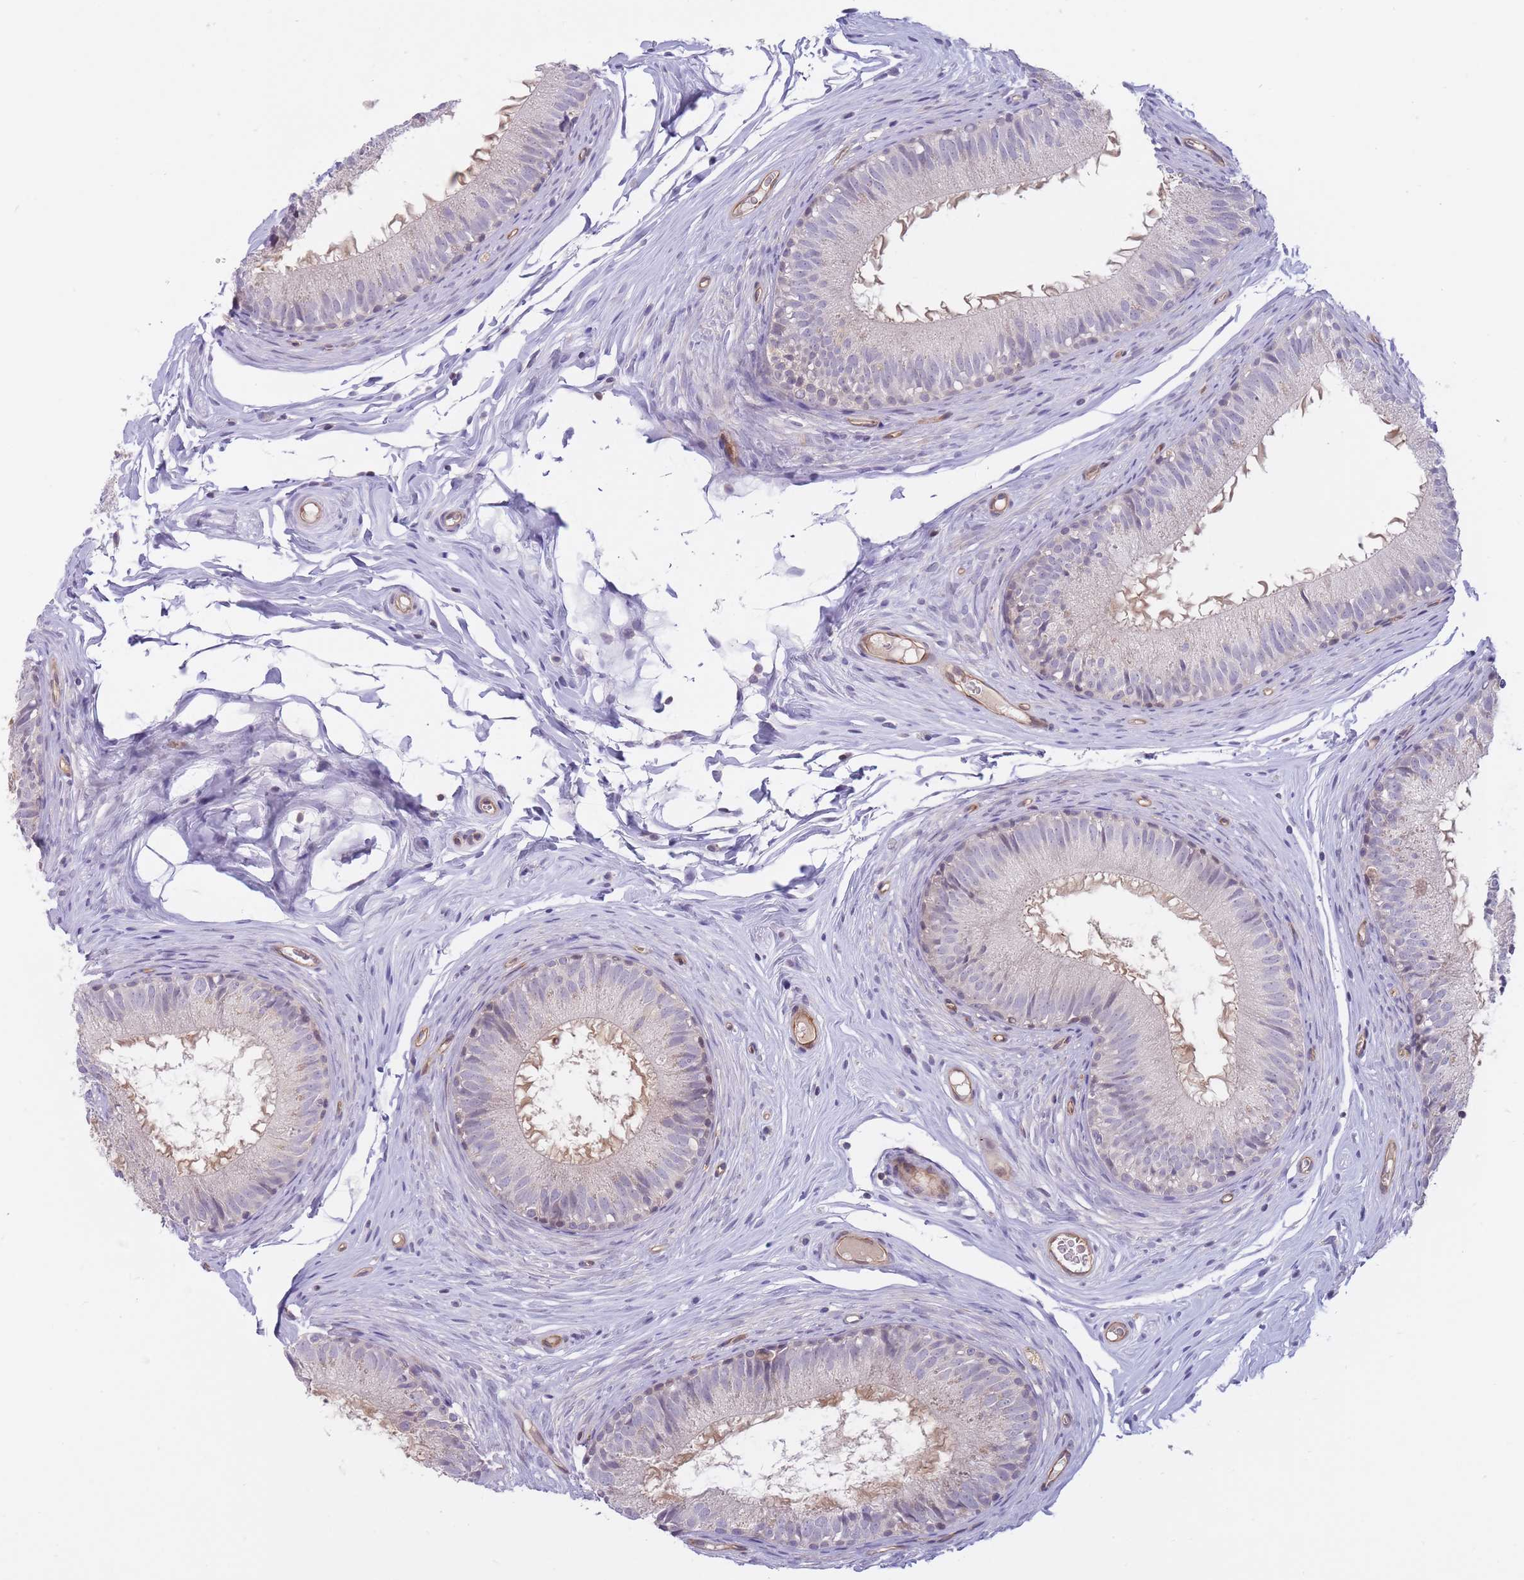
{"staining": {"intensity": "weak", "quantity": "<25%", "location": "cytoplasmic/membranous"}, "tissue": "epididymis", "cell_type": "Glandular cells", "image_type": "normal", "snomed": [{"axis": "morphology", "description": "Normal tissue, NOS"}, {"axis": "topography", "description": "Epididymis"}], "caption": "Immunohistochemistry of benign epididymis demonstrates no staining in glandular cells.", "gene": "SLC35F5", "patient": {"sex": "male", "age": 25}}